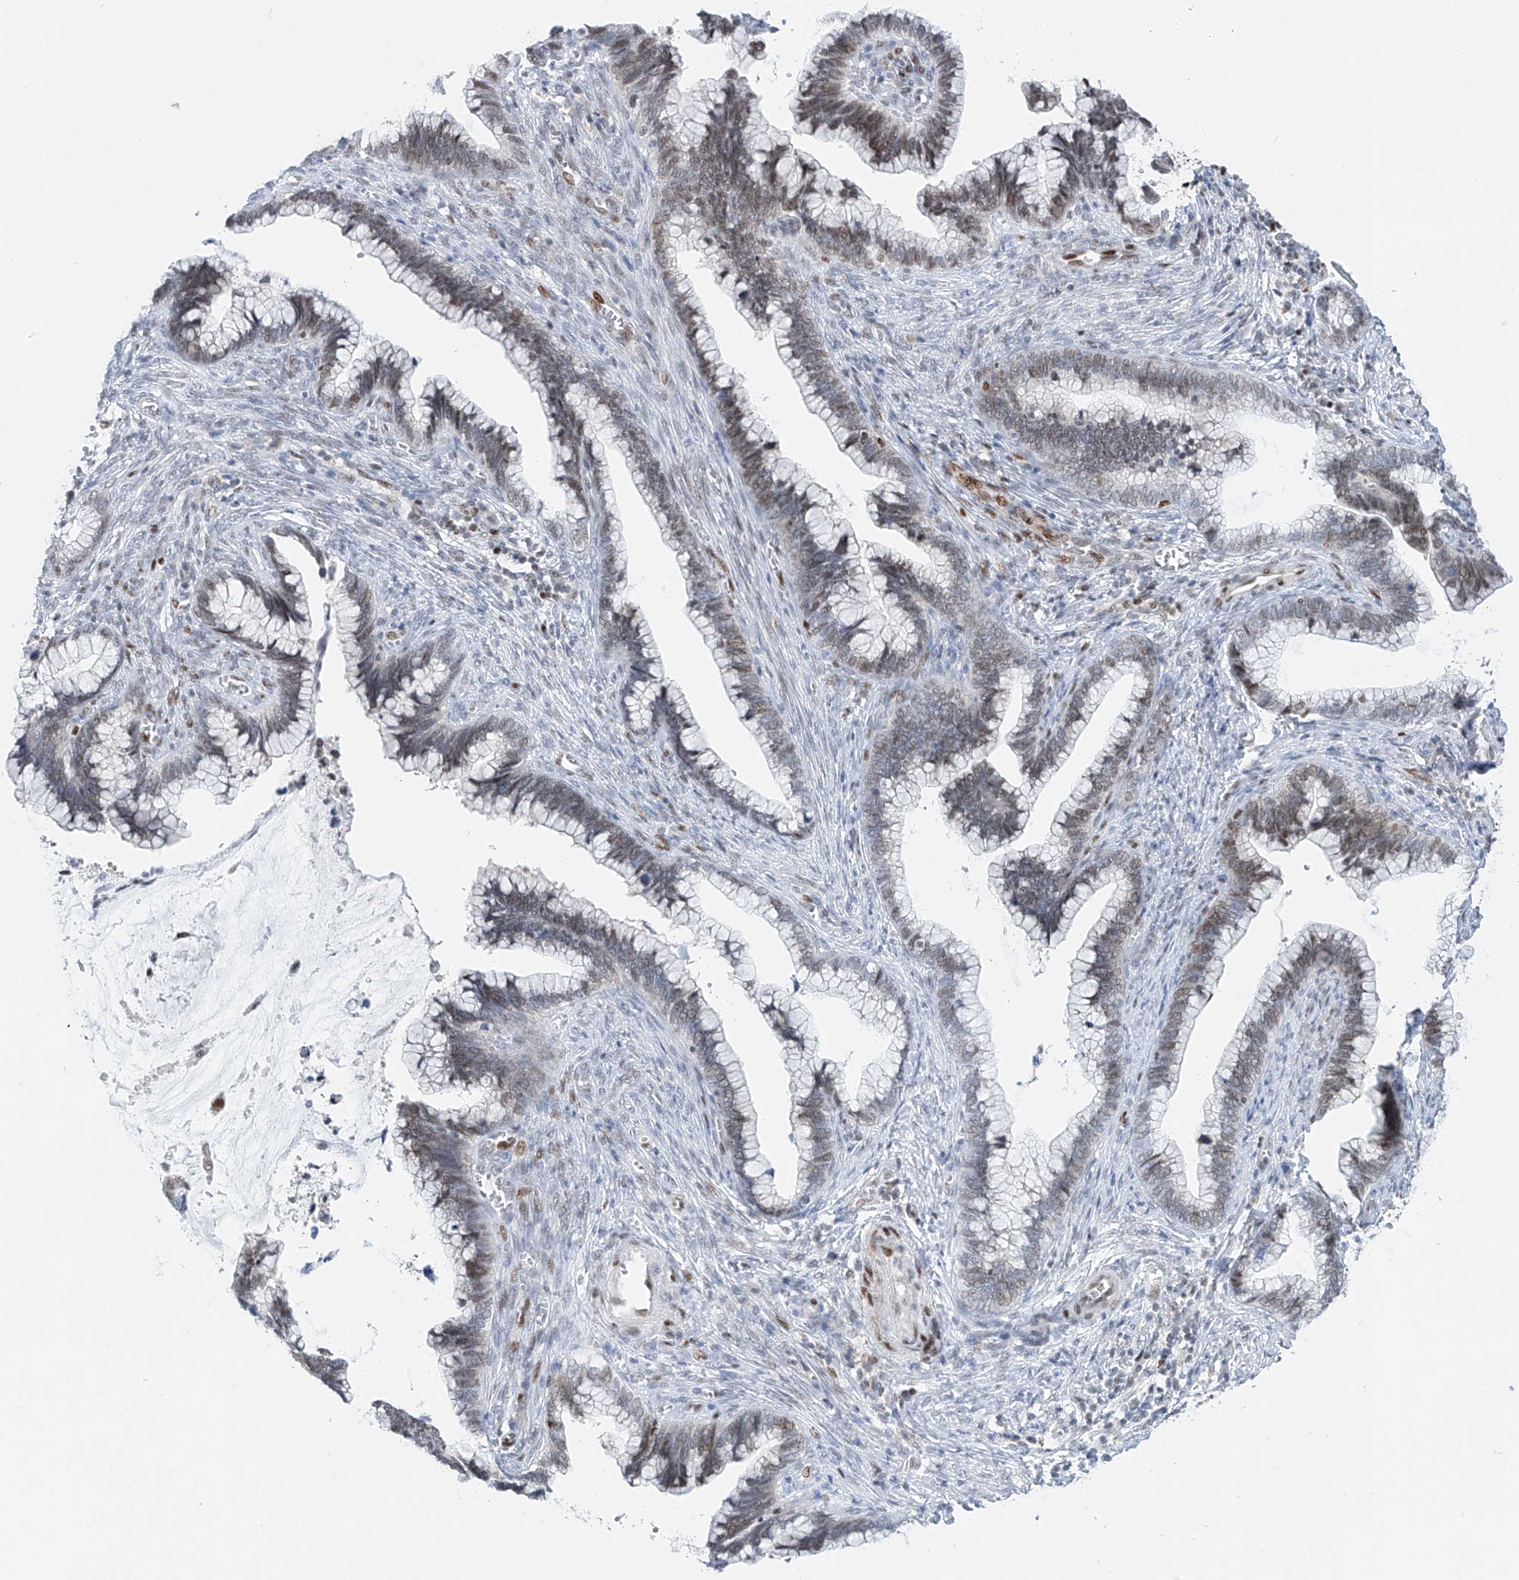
{"staining": {"intensity": "weak", "quantity": ">75%", "location": "nuclear"}, "tissue": "cervical cancer", "cell_type": "Tumor cells", "image_type": "cancer", "snomed": [{"axis": "morphology", "description": "Adenocarcinoma, NOS"}, {"axis": "topography", "description": "Cervix"}], "caption": "Immunohistochemical staining of human cervical adenocarcinoma shows low levels of weak nuclear positivity in about >75% of tumor cells. (DAB IHC with brightfield microscopy, high magnification).", "gene": "TAF4", "patient": {"sex": "female", "age": 44}}